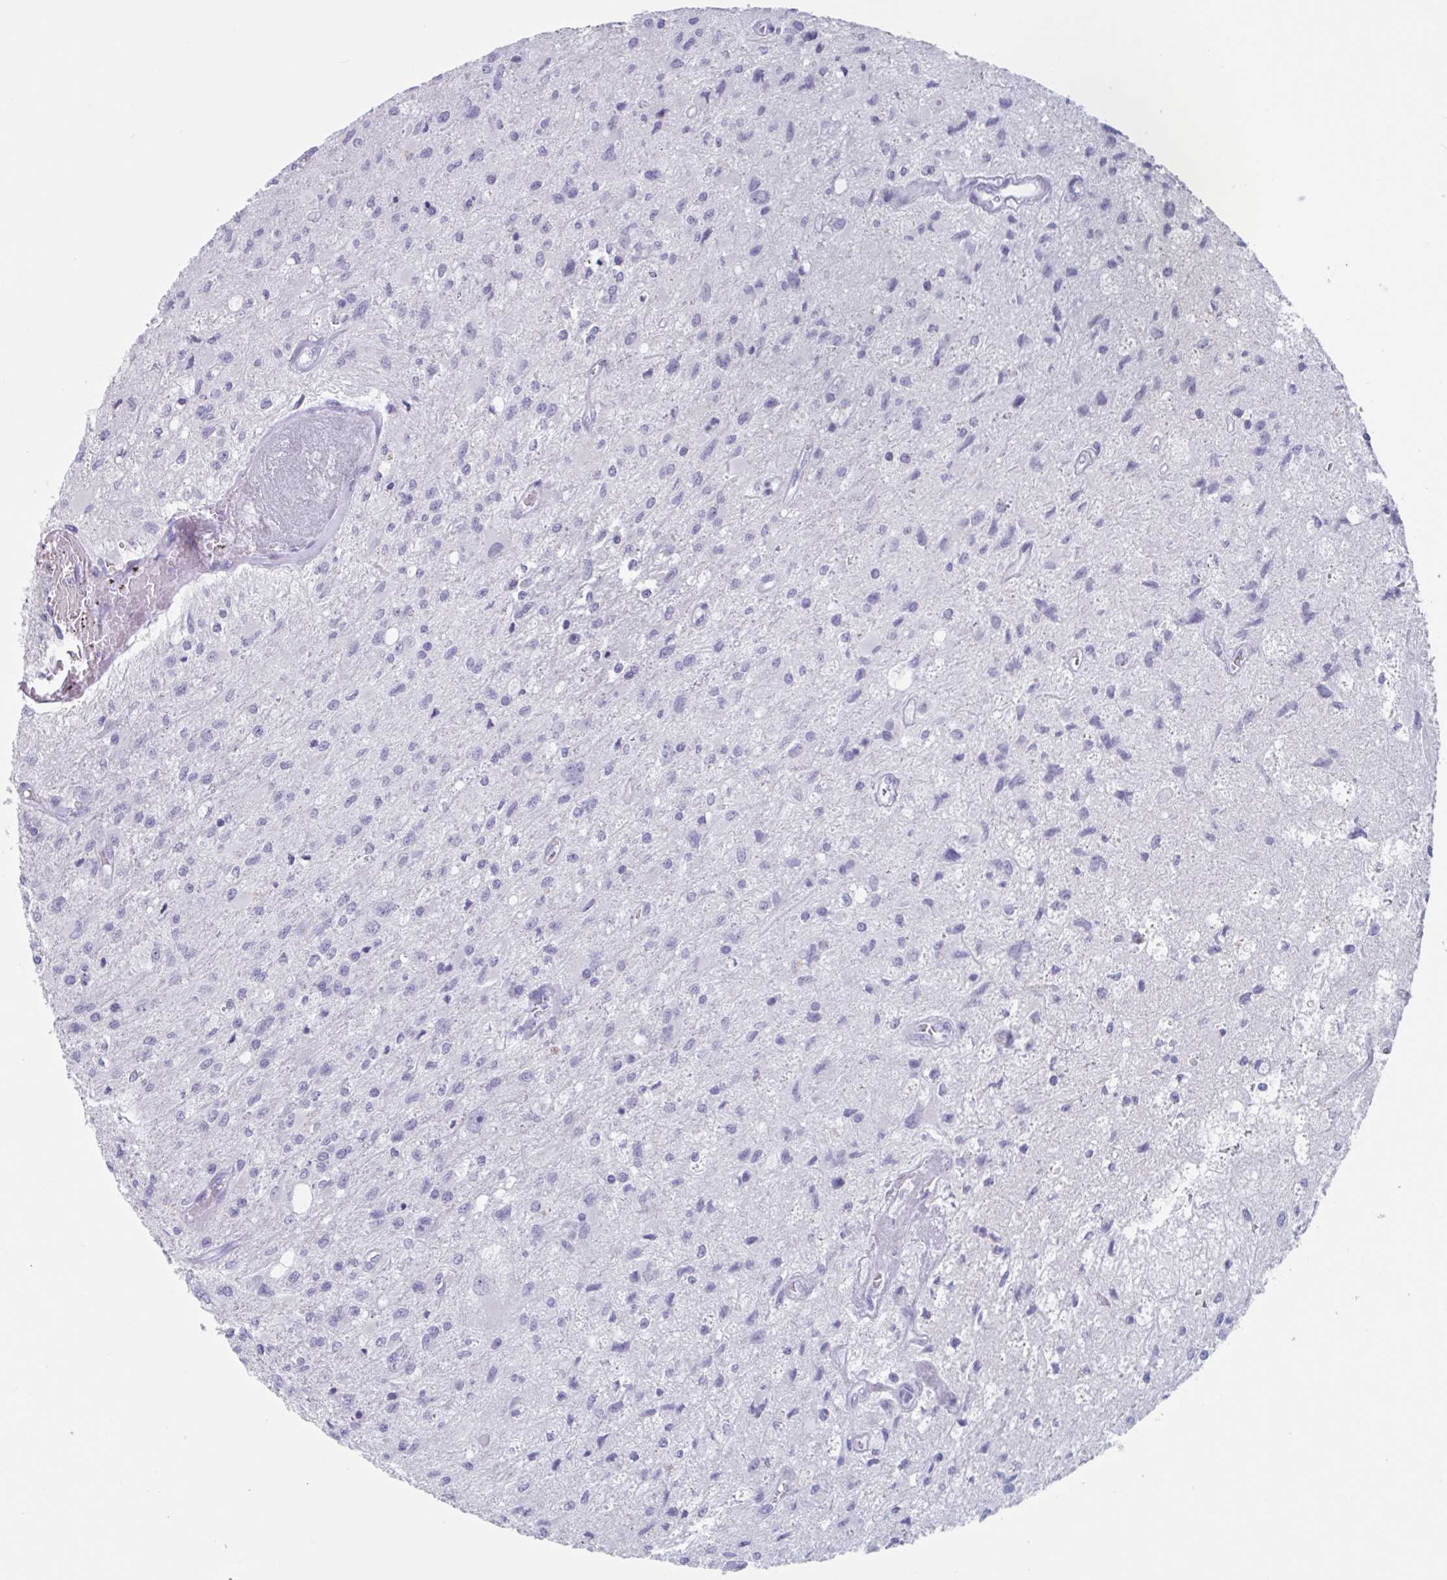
{"staining": {"intensity": "negative", "quantity": "none", "location": "none"}, "tissue": "glioma", "cell_type": "Tumor cells", "image_type": "cancer", "snomed": [{"axis": "morphology", "description": "Glioma, malignant, High grade"}, {"axis": "topography", "description": "Brain"}], "caption": "An IHC photomicrograph of glioma is shown. There is no staining in tumor cells of glioma.", "gene": "HSD11B2", "patient": {"sex": "female", "age": 70}}